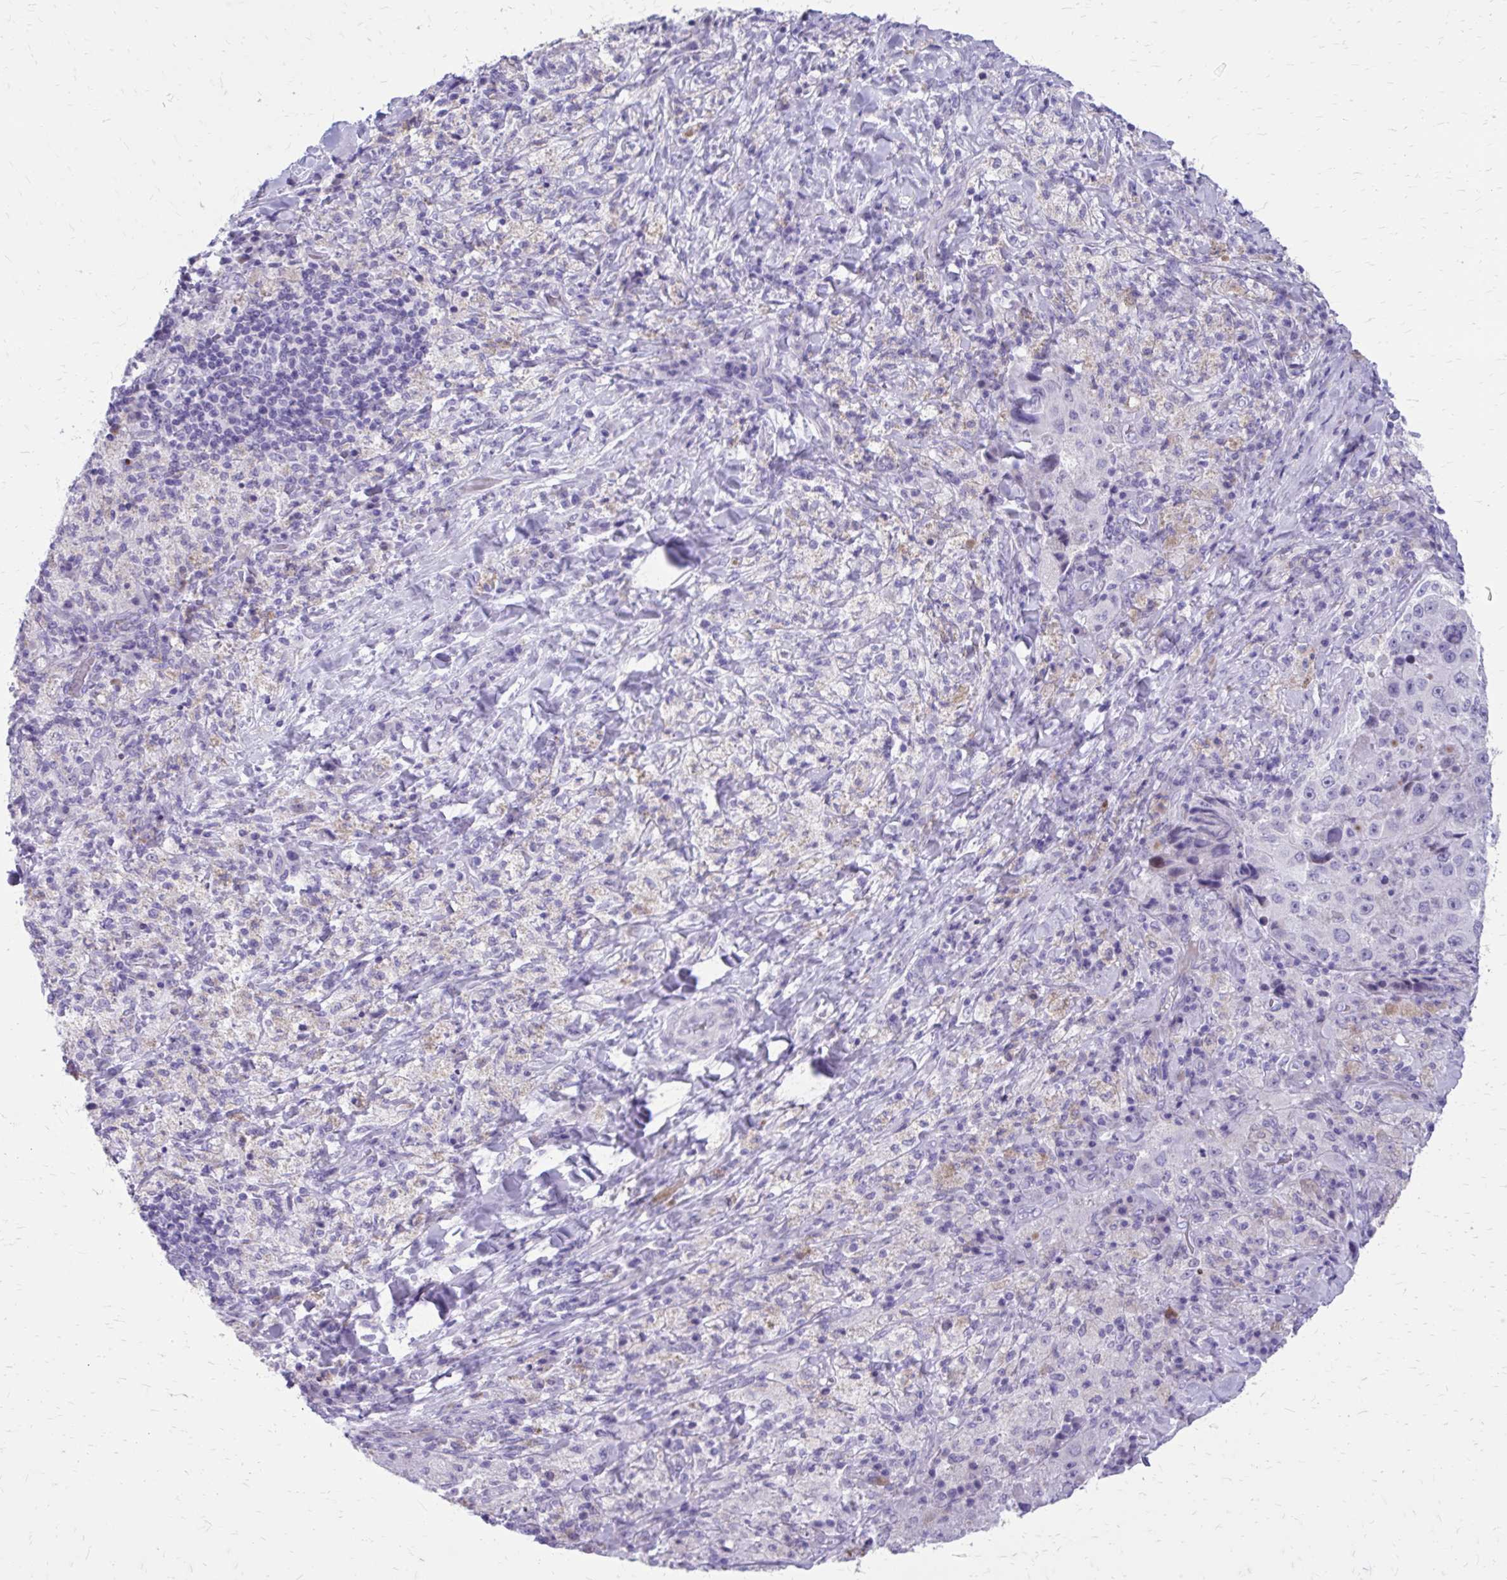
{"staining": {"intensity": "negative", "quantity": "none", "location": "none"}, "tissue": "melanoma", "cell_type": "Tumor cells", "image_type": "cancer", "snomed": [{"axis": "morphology", "description": "Malignant melanoma, Metastatic site"}, {"axis": "topography", "description": "Lymph node"}], "caption": "There is no significant staining in tumor cells of malignant melanoma (metastatic site).", "gene": "LCN15", "patient": {"sex": "male", "age": 62}}